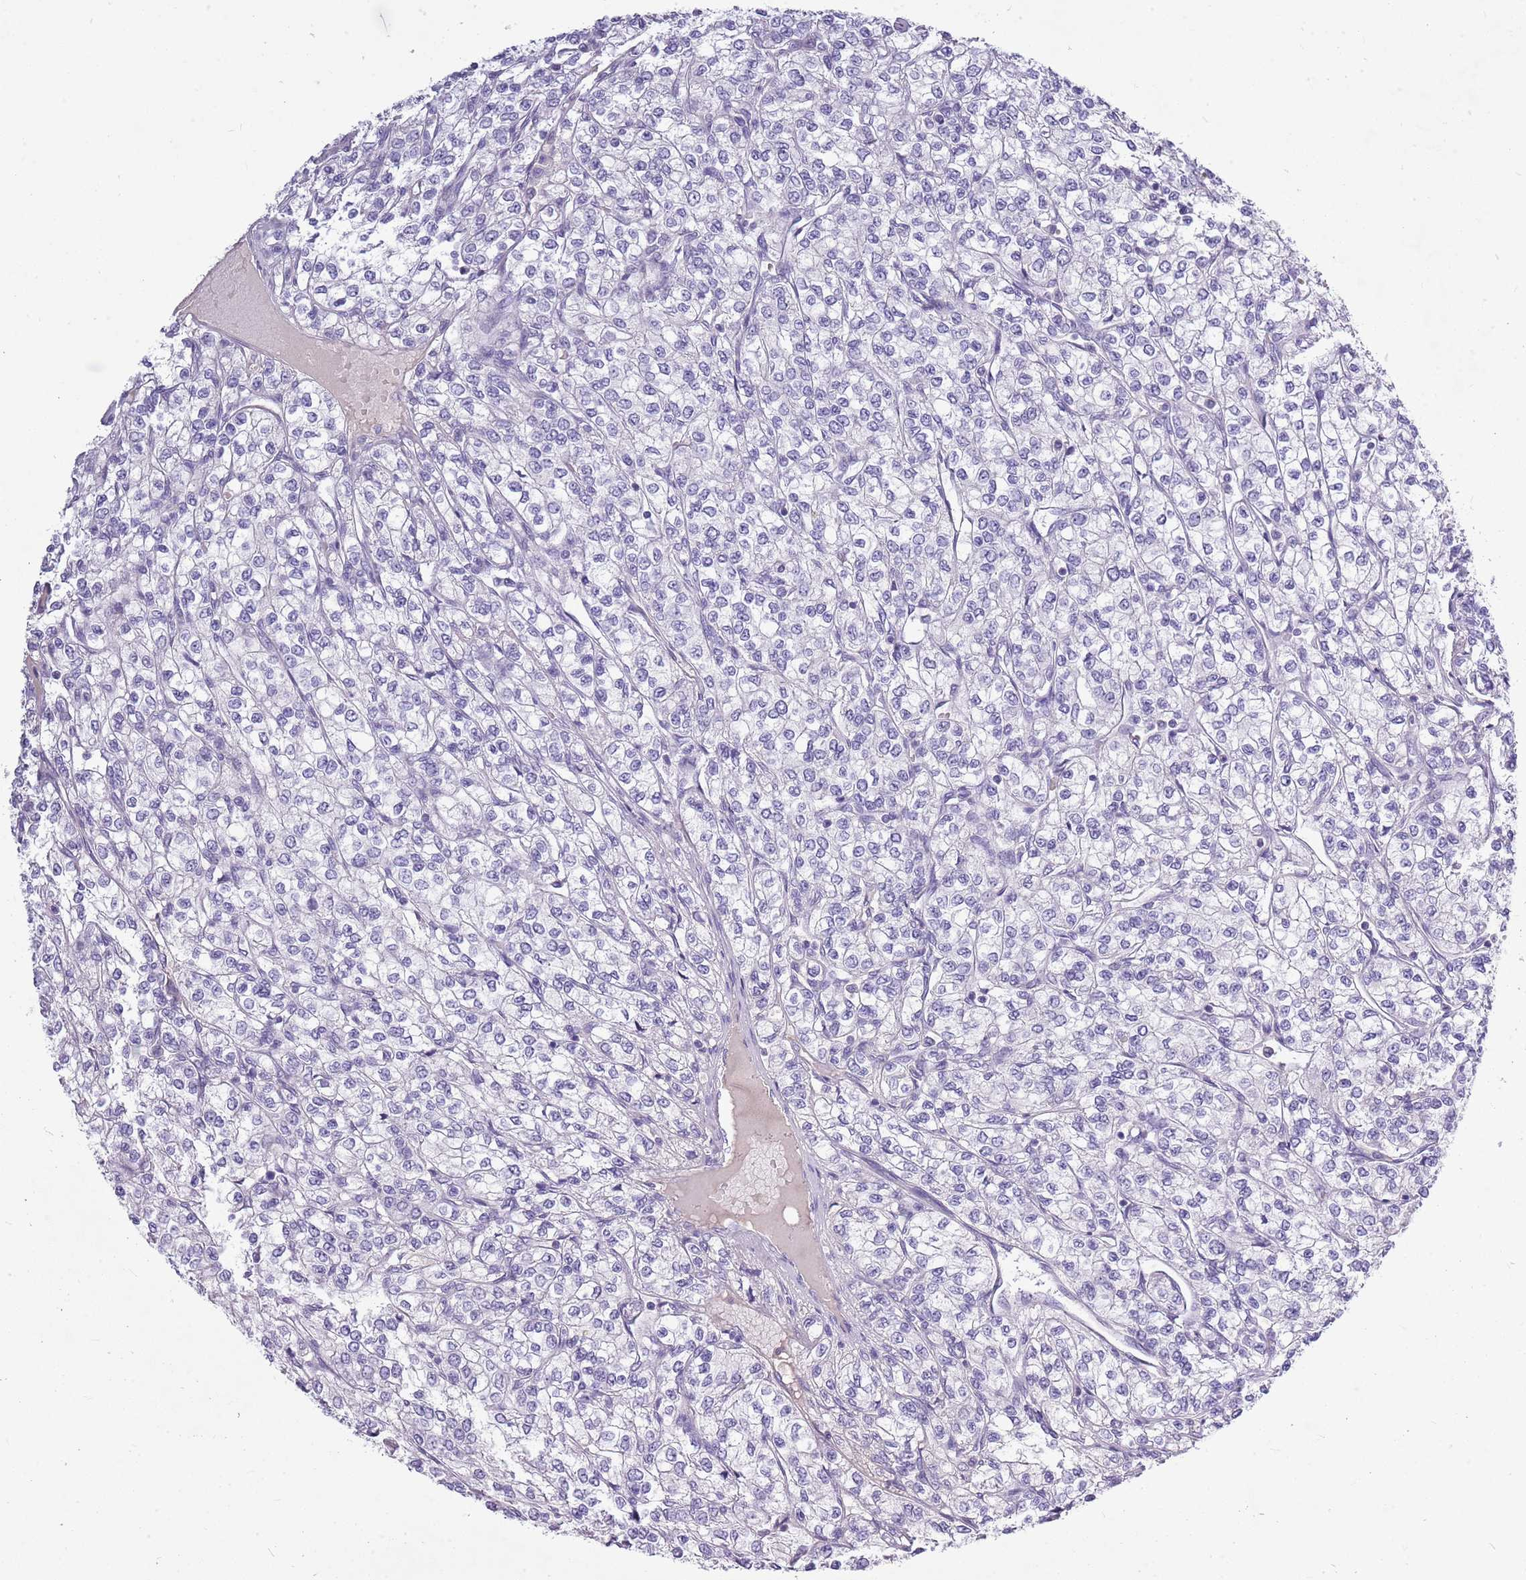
{"staining": {"intensity": "negative", "quantity": "none", "location": "none"}, "tissue": "renal cancer", "cell_type": "Tumor cells", "image_type": "cancer", "snomed": [{"axis": "morphology", "description": "Adenocarcinoma, NOS"}, {"axis": "topography", "description": "Kidney"}], "caption": "Human renal adenocarcinoma stained for a protein using immunohistochemistry reveals no staining in tumor cells.", "gene": "ZNF425", "patient": {"sex": "male", "age": 80}}